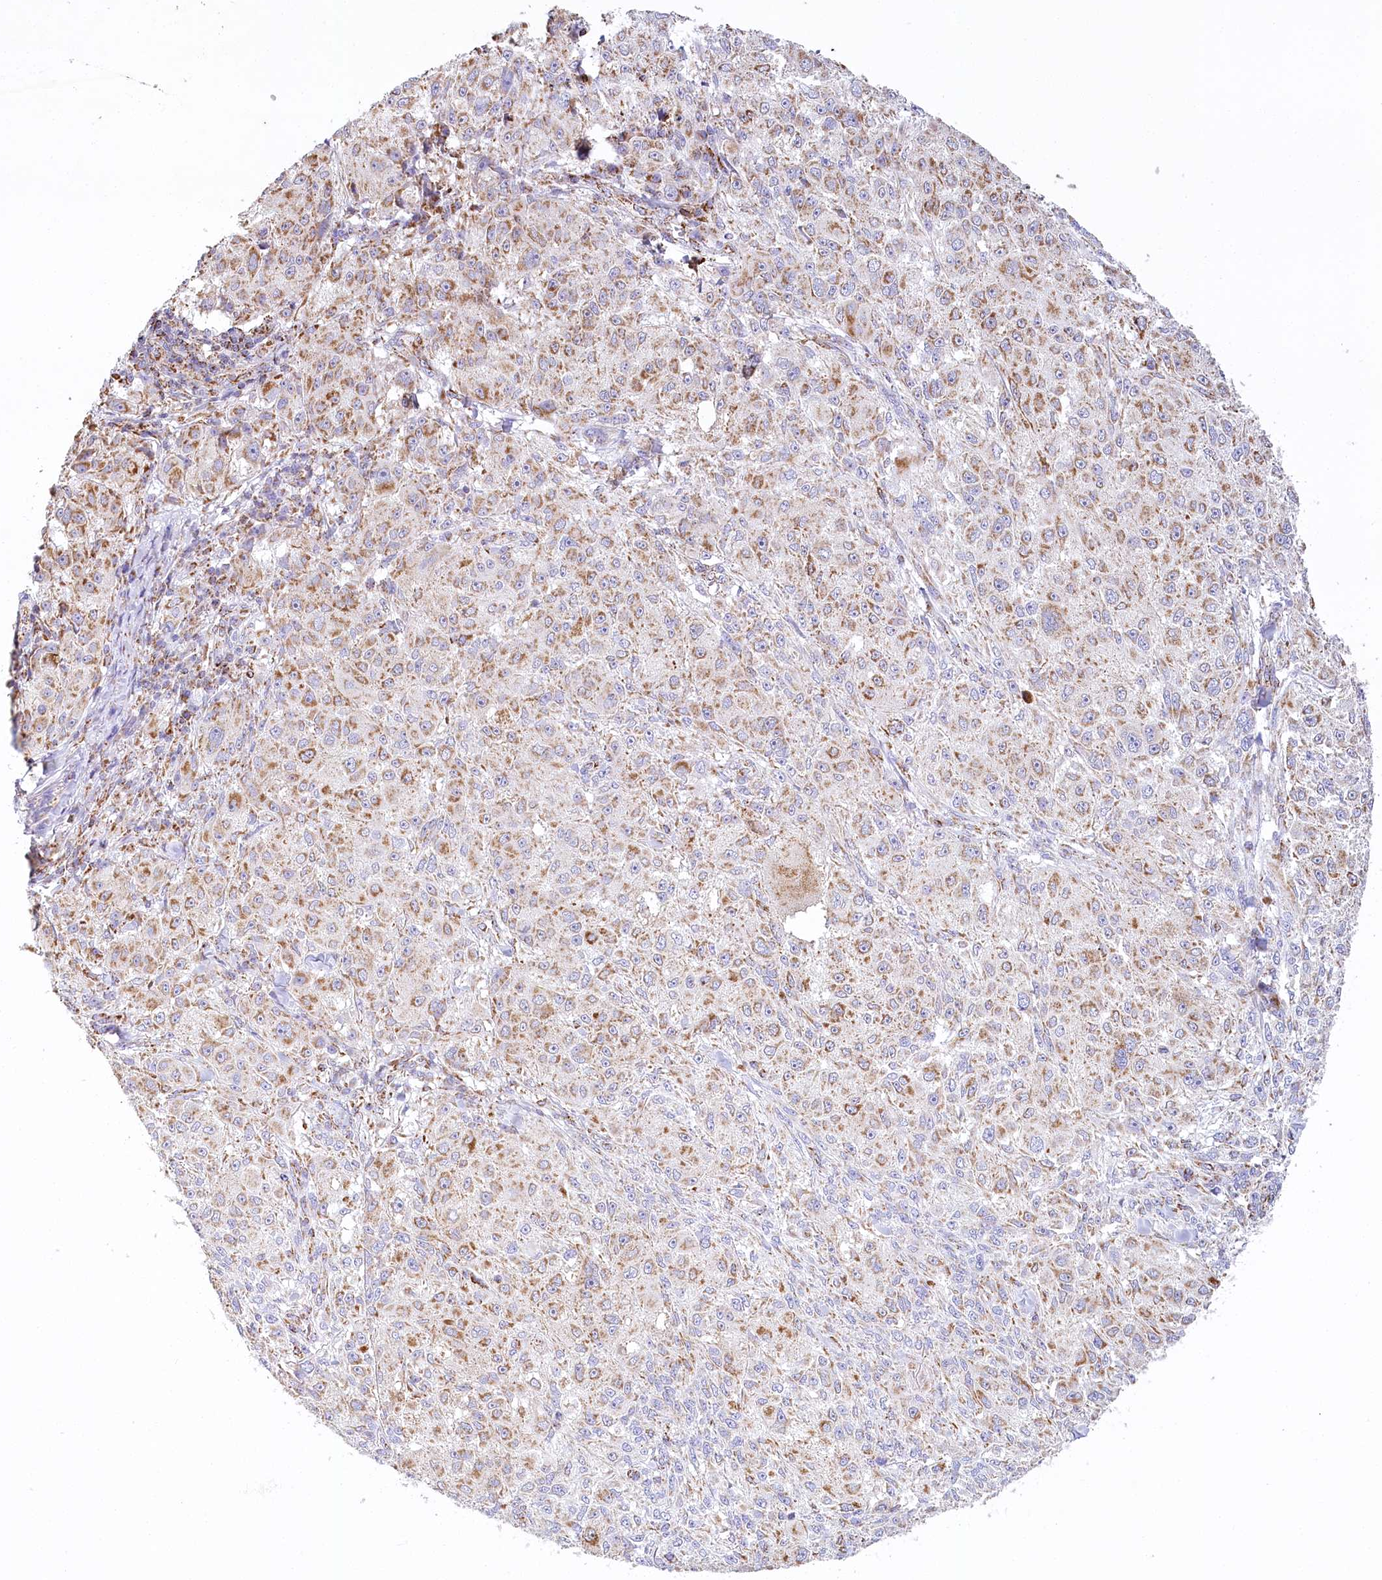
{"staining": {"intensity": "moderate", "quantity": "25%-75%", "location": "cytoplasmic/membranous"}, "tissue": "melanoma", "cell_type": "Tumor cells", "image_type": "cancer", "snomed": [{"axis": "morphology", "description": "Necrosis, NOS"}, {"axis": "morphology", "description": "Malignant melanoma, NOS"}, {"axis": "topography", "description": "Skin"}], "caption": "Protein expression analysis of melanoma demonstrates moderate cytoplasmic/membranous positivity in about 25%-75% of tumor cells.", "gene": "LSS", "patient": {"sex": "female", "age": 87}}